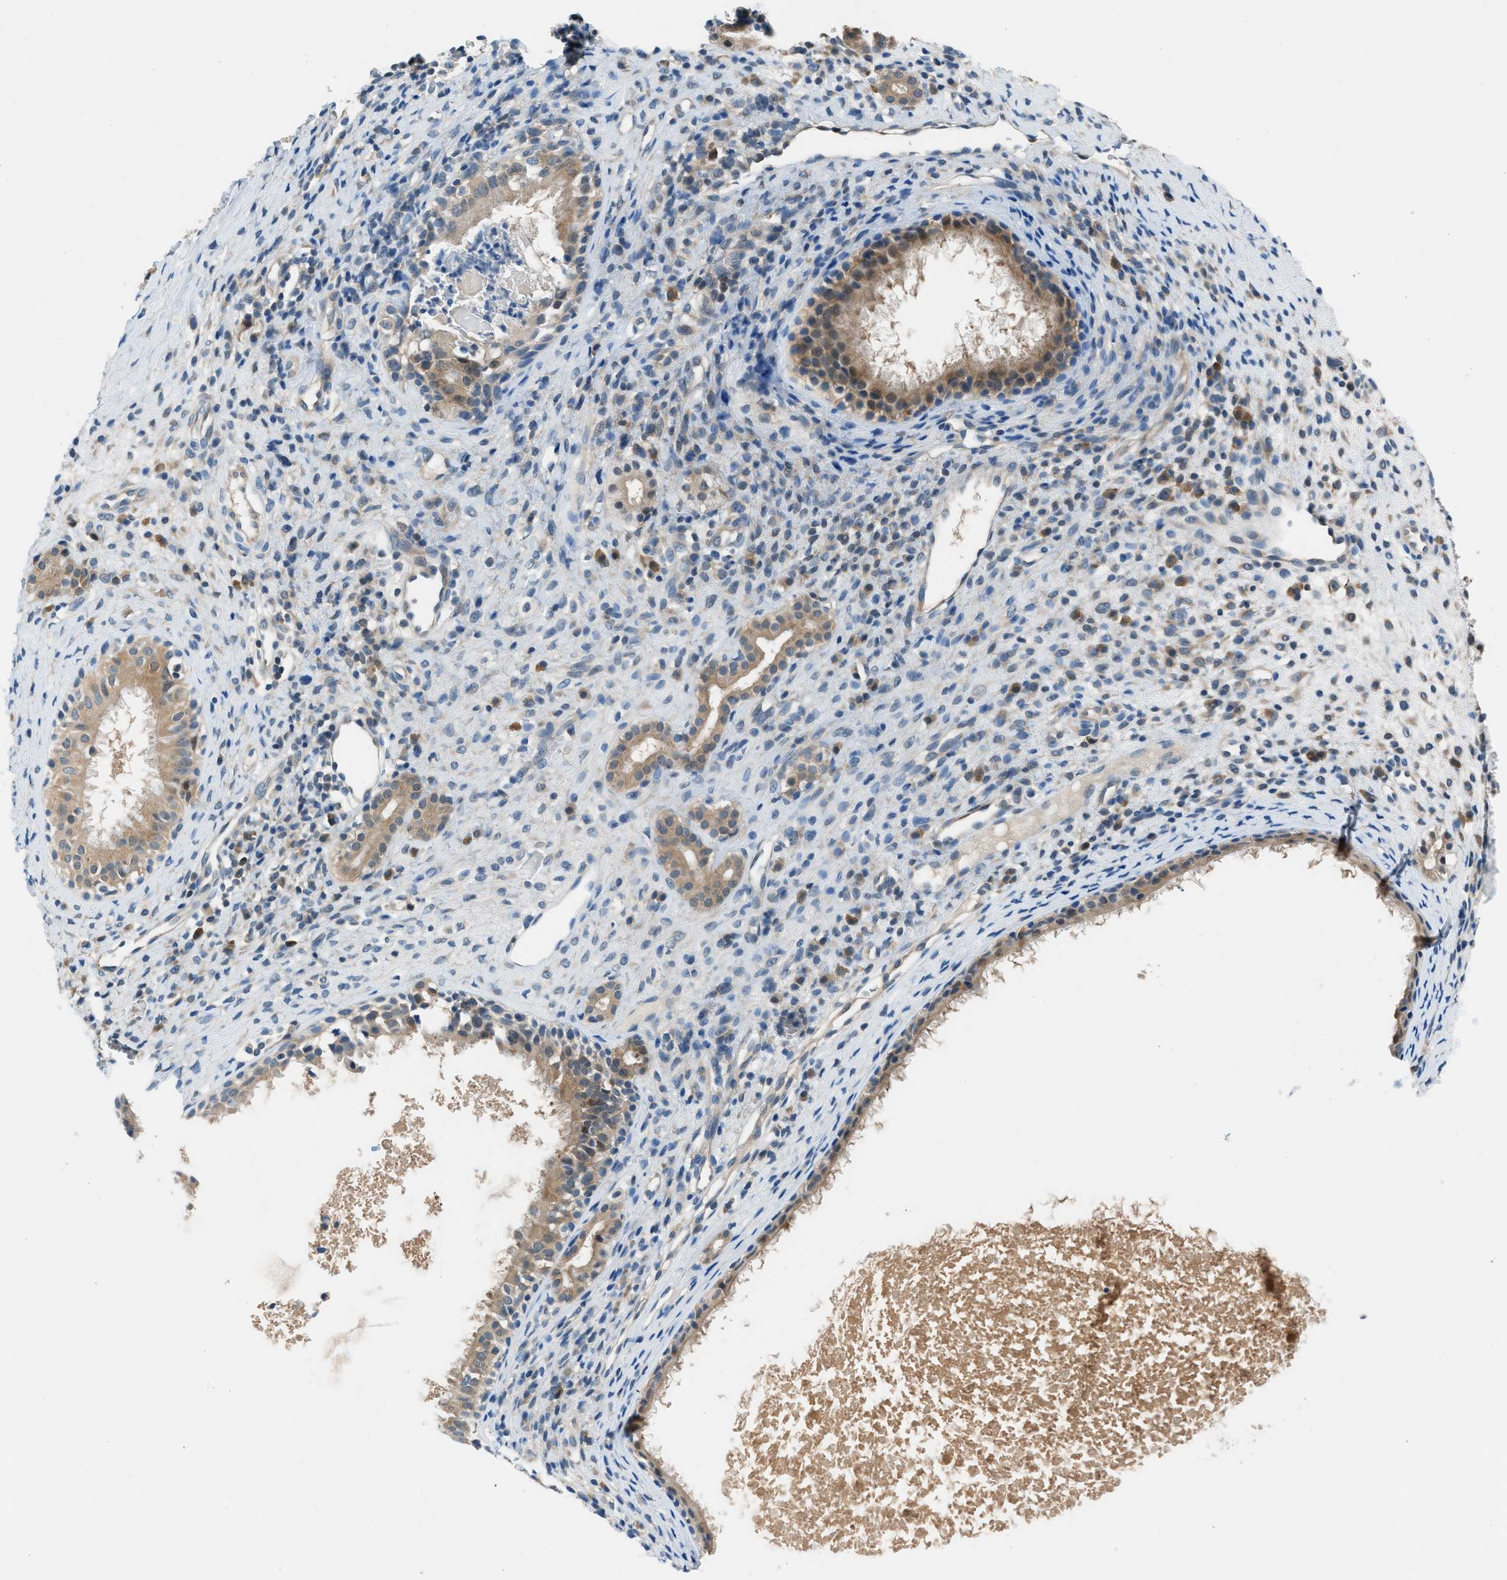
{"staining": {"intensity": "moderate", "quantity": ">75%", "location": "cytoplasmic/membranous"}, "tissue": "nasopharynx", "cell_type": "Respiratory epithelial cells", "image_type": "normal", "snomed": [{"axis": "morphology", "description": "Normal tissue, NOS"}, {"axis": "topography", "description": "Nasopharynx"}], "caption": "Immunohistochemistry (IHC) image of normal human nasopharynx stained for a protein (brown), which shows medium levels of moderate cytoplasmic/membranous expression in approximately >75% of respiratory epithelial cells.", "gene": "ACP1", "patient": {"sex": "male", "age": 22}}